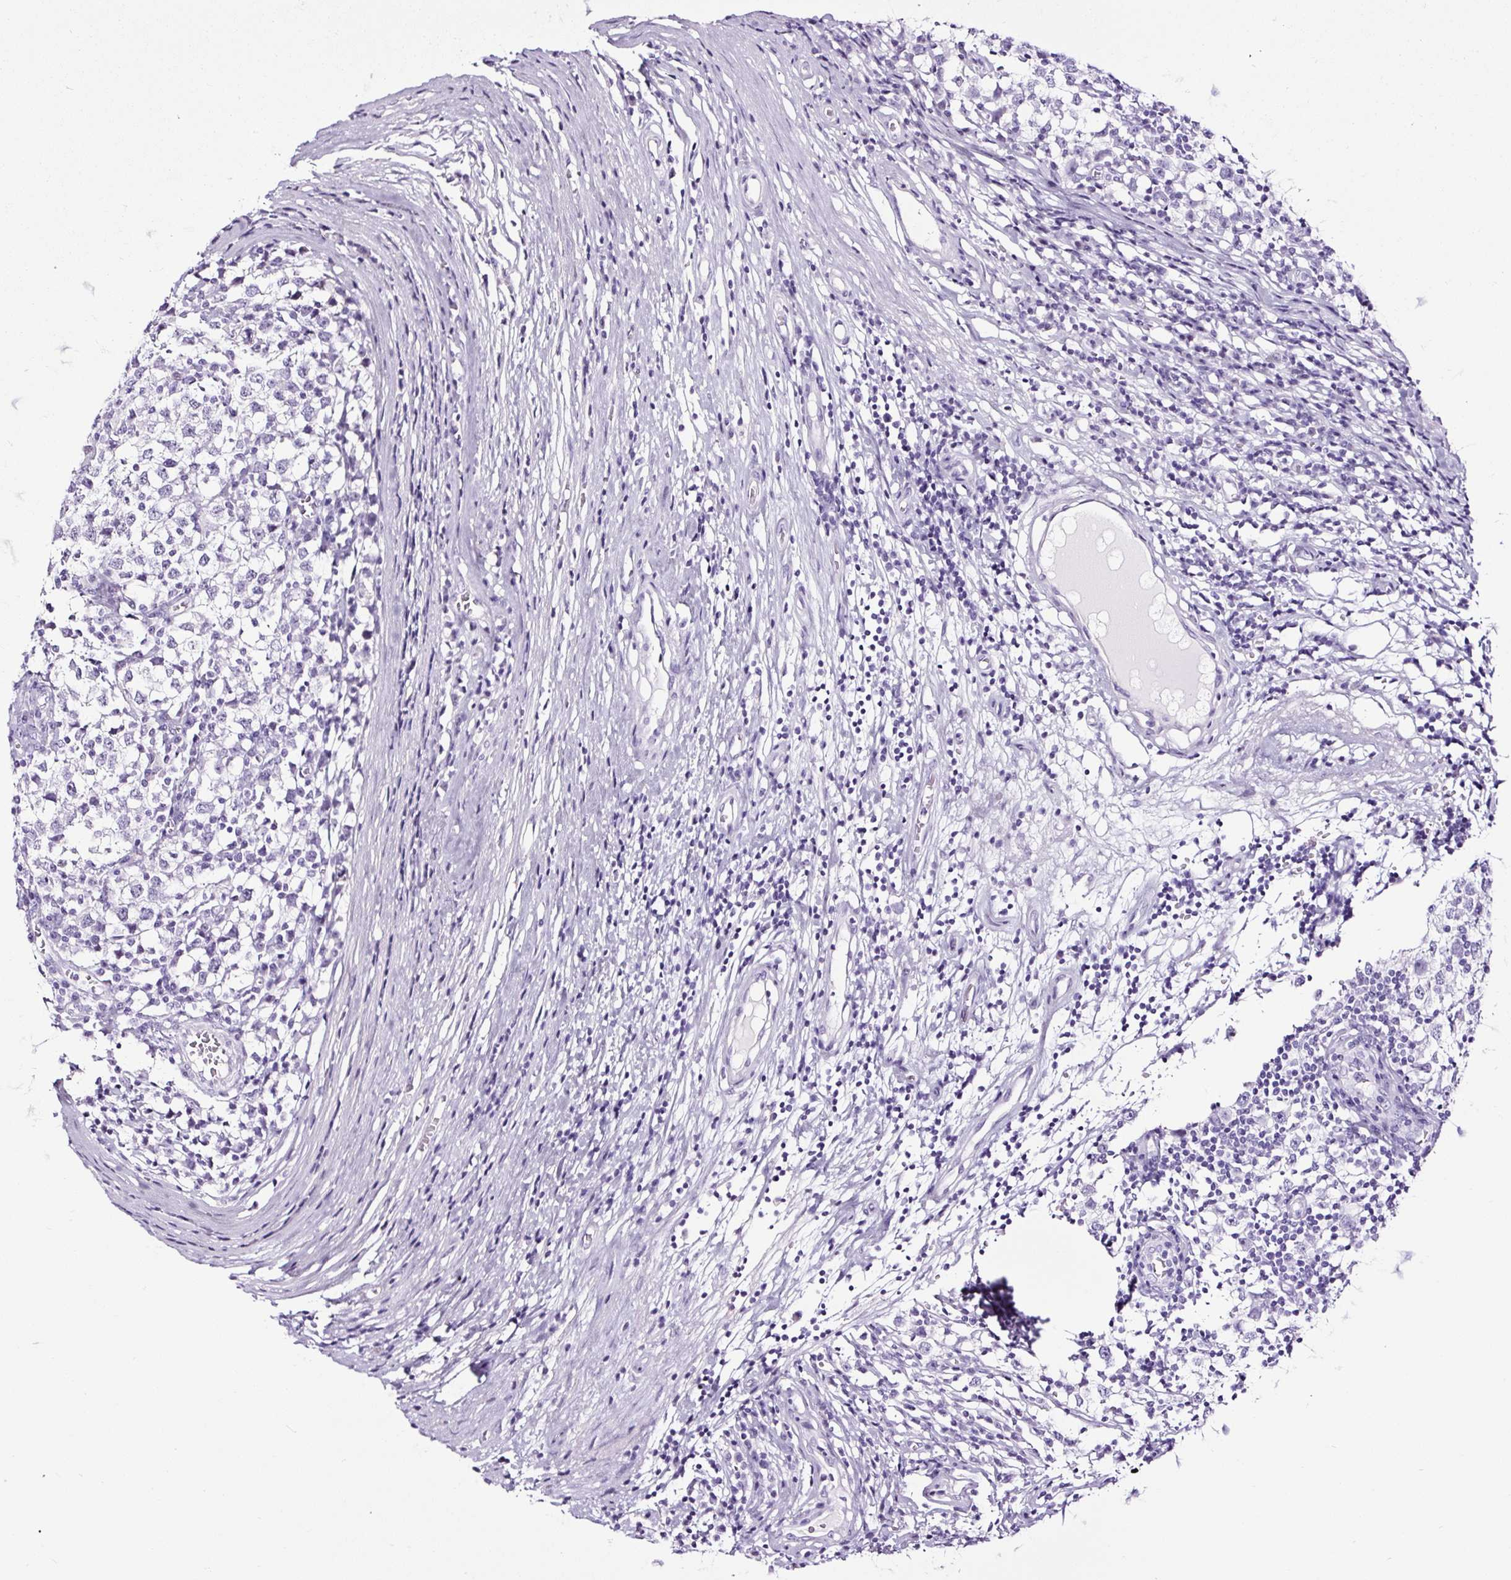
{"staining": {"intensity": "negative", "quantity": "none", "location": "none"}, "tissue": "testis cancer", "cell_type": "Tumor cells", "image_type": "cancer", "snomed": [{"axis": "morphology", "description": "Seminoma, NOS"}, {"axis": "topography", "description": "Testis"}], "caption": "DAB (3,3'-diaminobenzidine) immunohistochemical staining of human testis cancer (seminoma) displays no significant expression in tumor cells.", "gene": "NPHS2", "patient": {"sex": "male", "age": 65}}